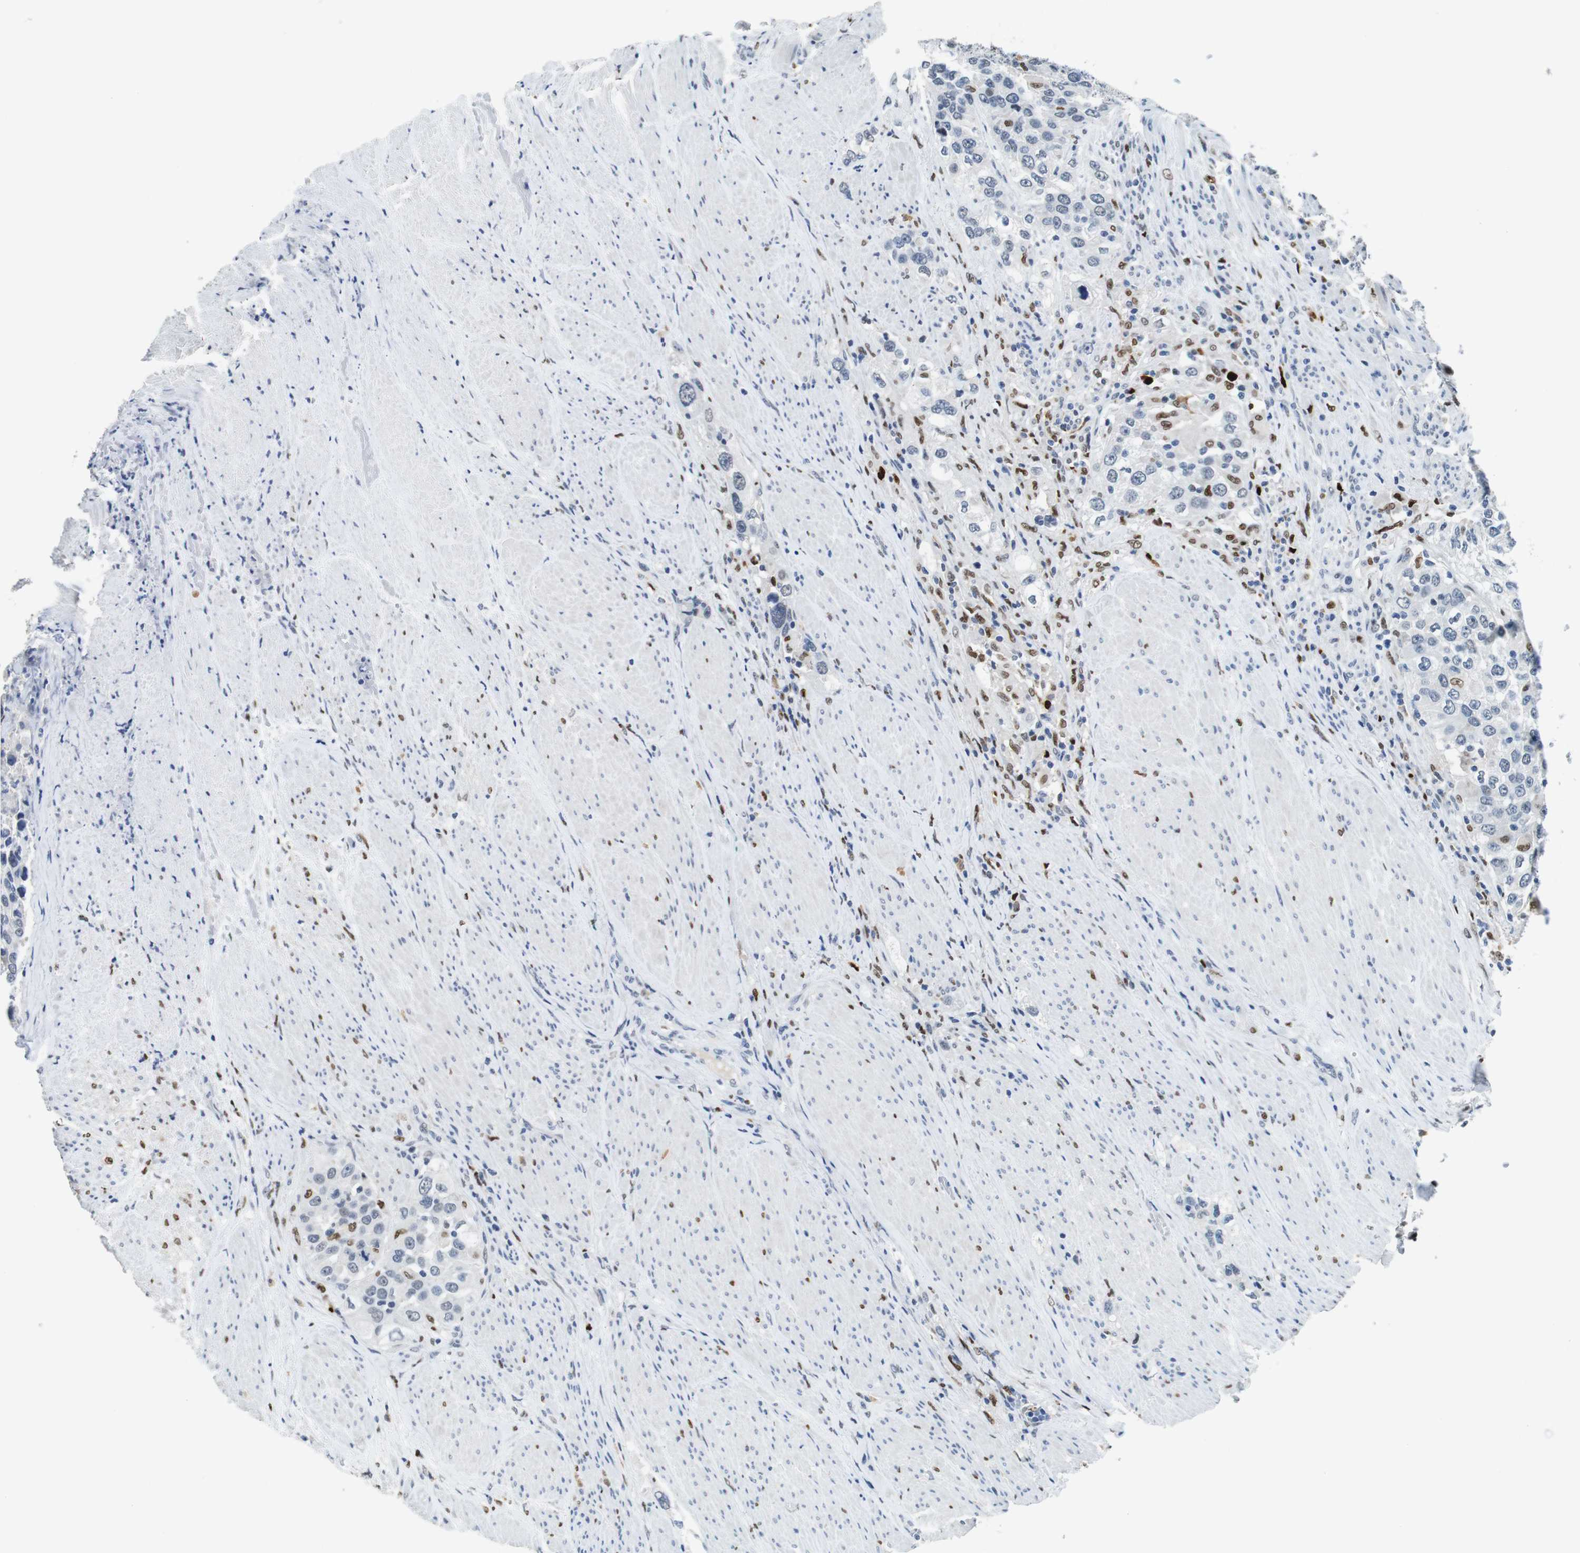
{"staining": {"intensity": "negative", "quantity": "none", "location": "none"}, "tissue": "urothelial cancer", "cell_type": "Tumor cells", "image_type": "cancer", "snomed": [{"axis": "morphology", "description": "Urothelial carcinoma, High grade"}, {"axis": "topography", "description": "Urinary bladder"}], "caption": "This photomicrograph is of urothelial cancer stained with immunohistochemistry to label a protein in brown with the nuclei are counter-stained blue. There is no expression in tumor cells.", "gene": "IRF8", "patient": {"sex": "female", "age": 80}}